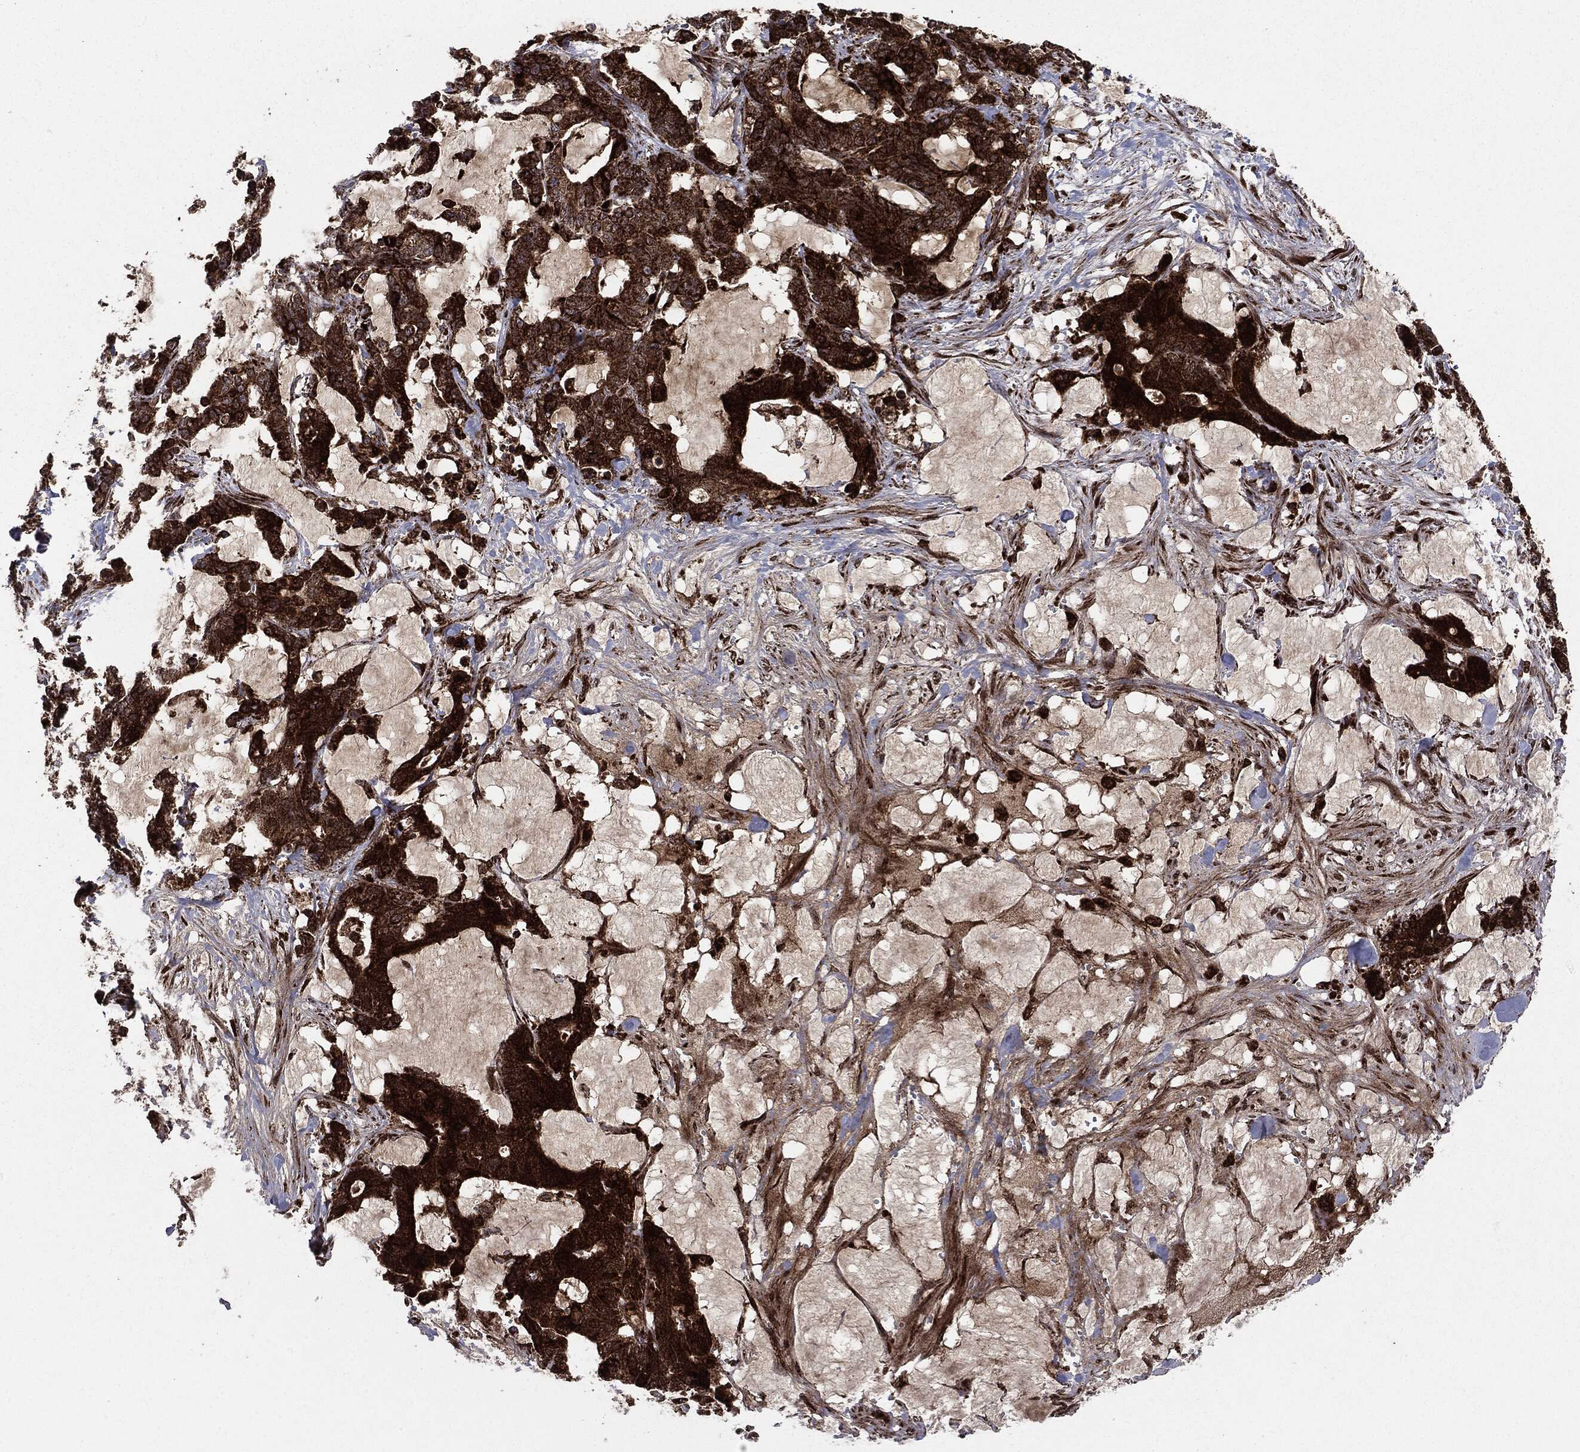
{"staining": {"intensity": "strong", "quantity": ">75%", "location": "cytoplasmic/membranous"}, "tissue": "stomach cancer", "cell_type": "Tumor cells", "image_type": "cancer", "snomed": [{"axis": "morphology", "description": "Normal tissue, NOS"}, {"axis": "morphology", "description": "Adenocarcinoma, NOS"}, {"axis": "topography", "description": "Stomach"}], "caption": "About >75% of tumor cells in adenocarcinoma (stomach) demonstrate strong cytoplasmic/membranous protein positivity as visualized by brown immunohistochemical staining.", "gene": "MAP2K1", "patient": {"sex": "female", "age": 64}}